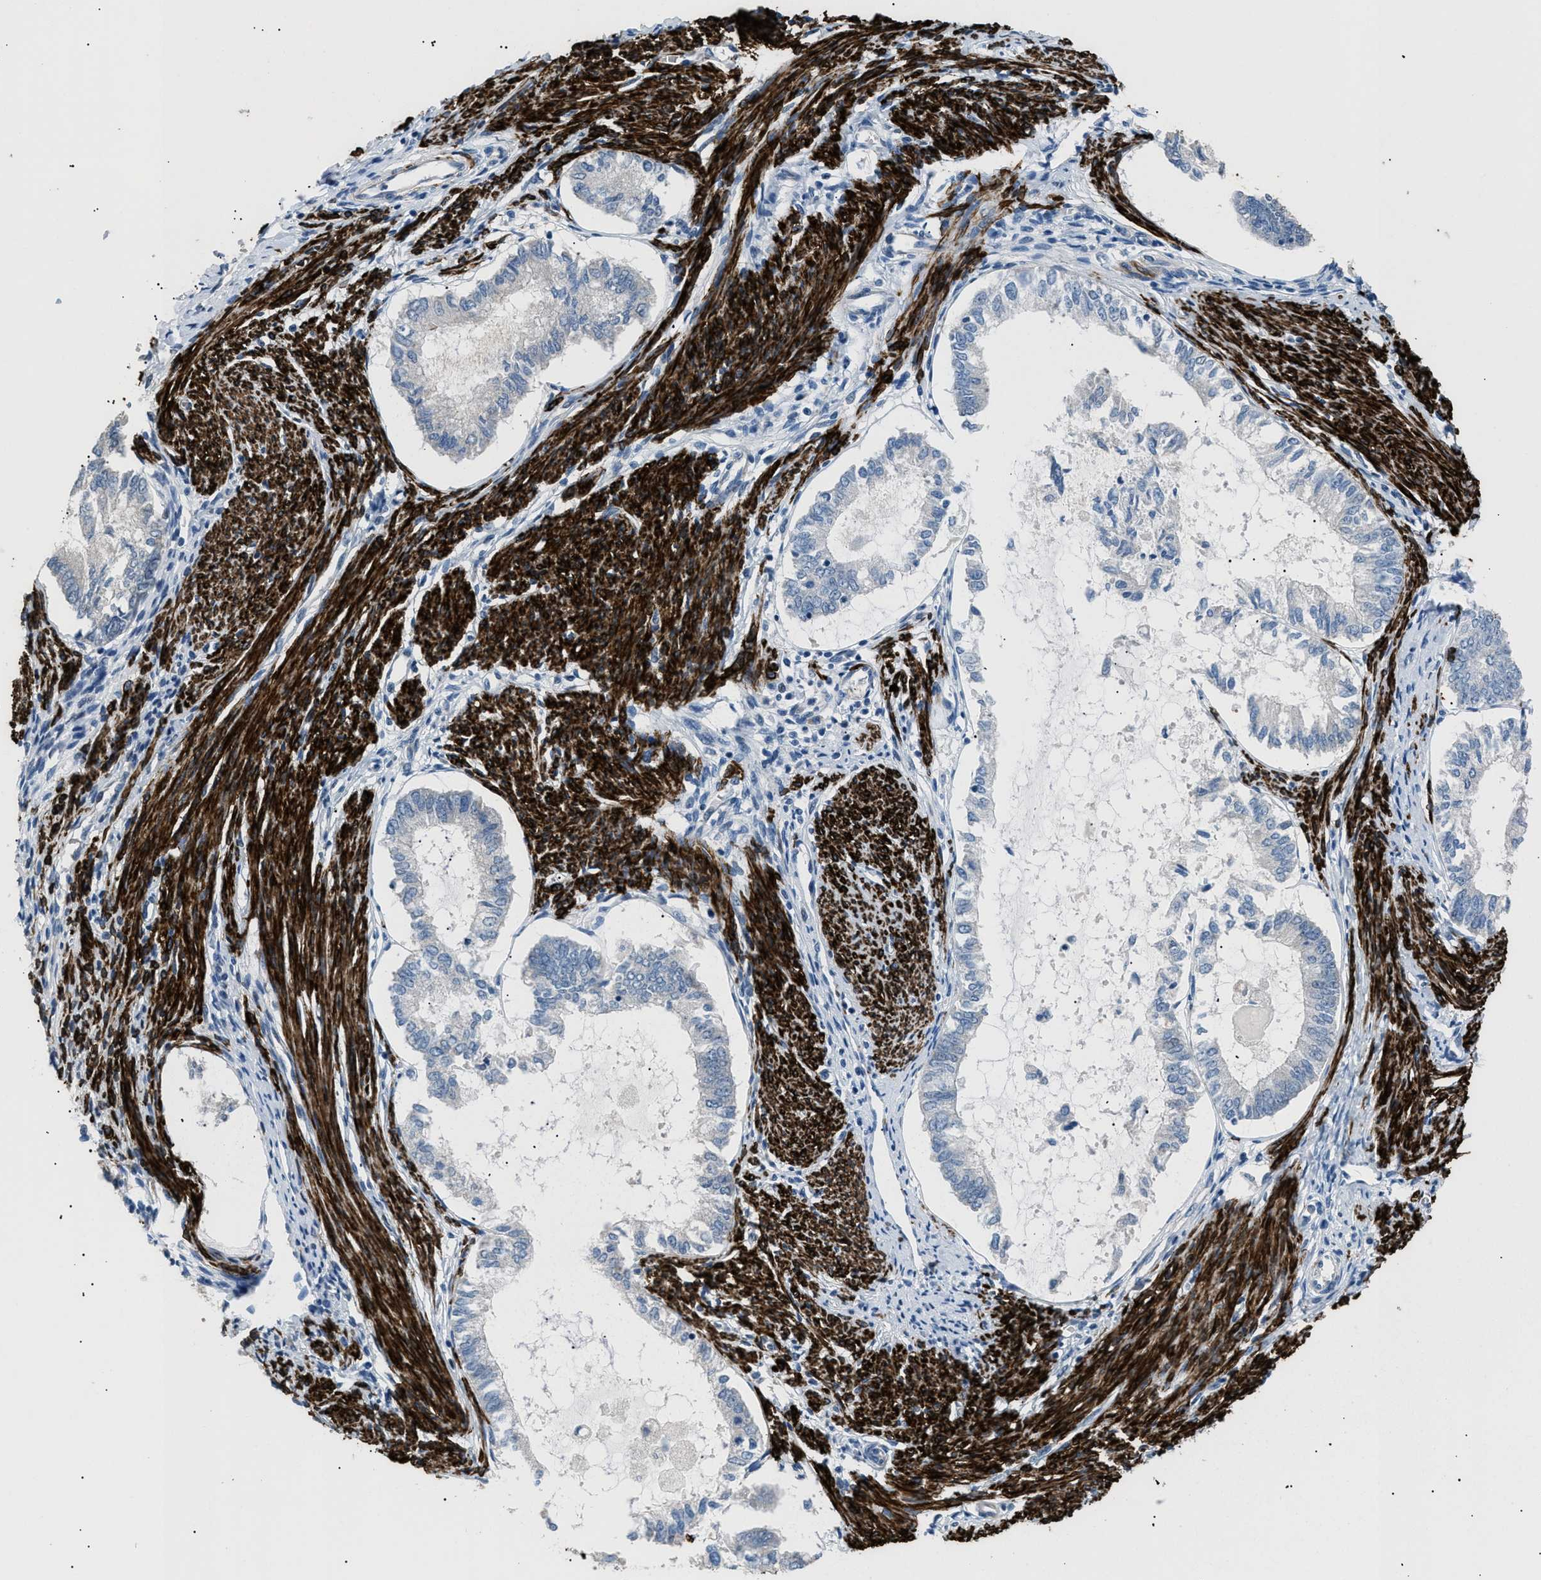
{"staining": {"intensity": "negative", "quantity": "none", "location": "none"}, "tissue": "endometrial cancer", "cell_type": "Tumor cells", "image_type": "cancer", "snomed": [{"axis": "morphology", "description": "Adenocarcinoma, NOS"}, {"axis": "topography", "description": "Endometrium"}], "caption": "This is an immunohistochemistry (IHC) micrograph of human endometrial cancer. There is no expression in tumor cells.", "gene": "ICA1", "patient": {"sex": "female", "age": 86}}